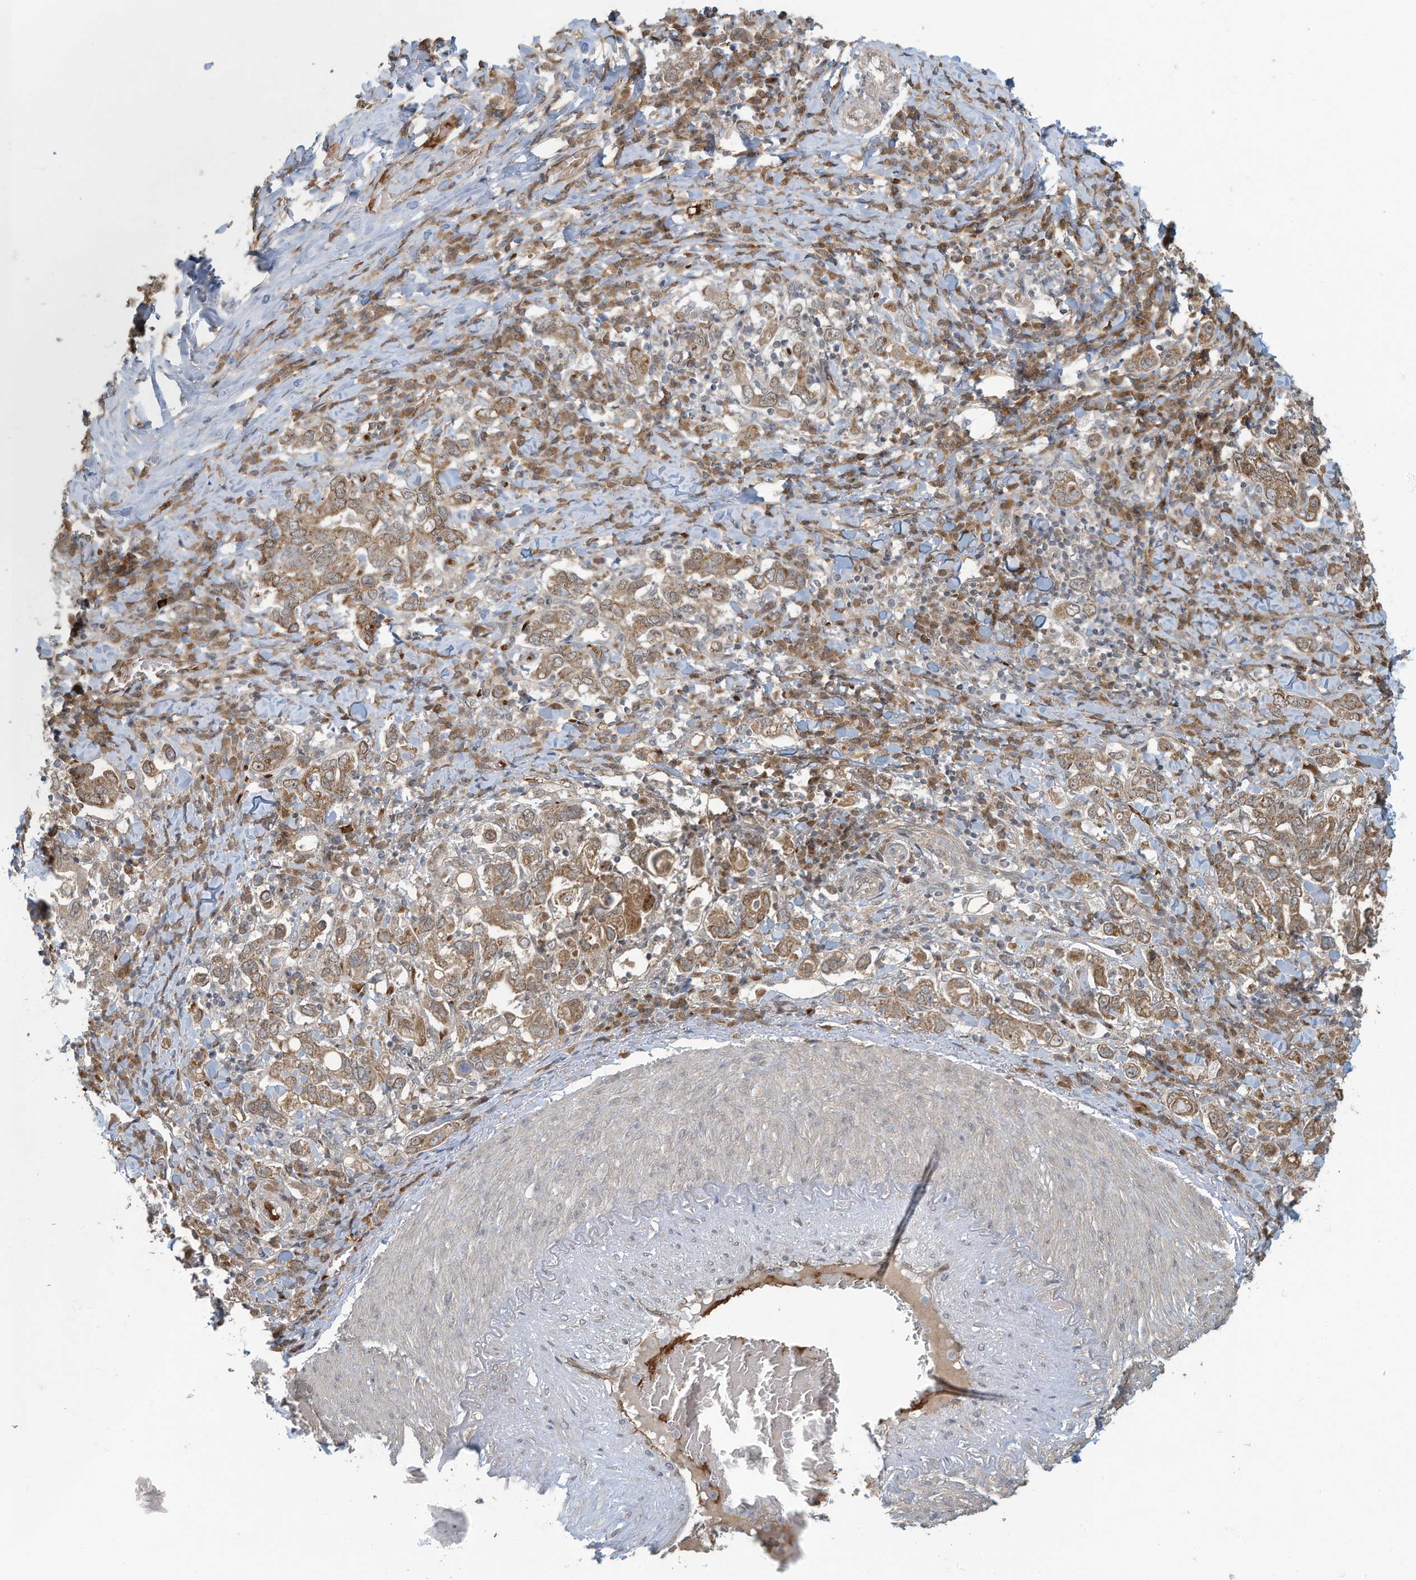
{"staining": {"intensity": "moderate", "quantity": ">75%", "location": "cytoplasmic/membranous"}, "tissue": "stomach cancer", "cell_type": "Tumor cells", "image_type": "cancer", "snomed": [{"axis": "morphology", "description": "Adenocarcinoma, NOS"}, {"axis": "topography", "description": "Stomach, upper"}], "caption": "A medium amount of moderate cytoplasmic/membranous expression is present in approximately >75% of tumor cells in stomach cancer (adenocarcinoma) tissue.", "gene": "ERI2", "patient": {"sex": "male", "age": 62}}